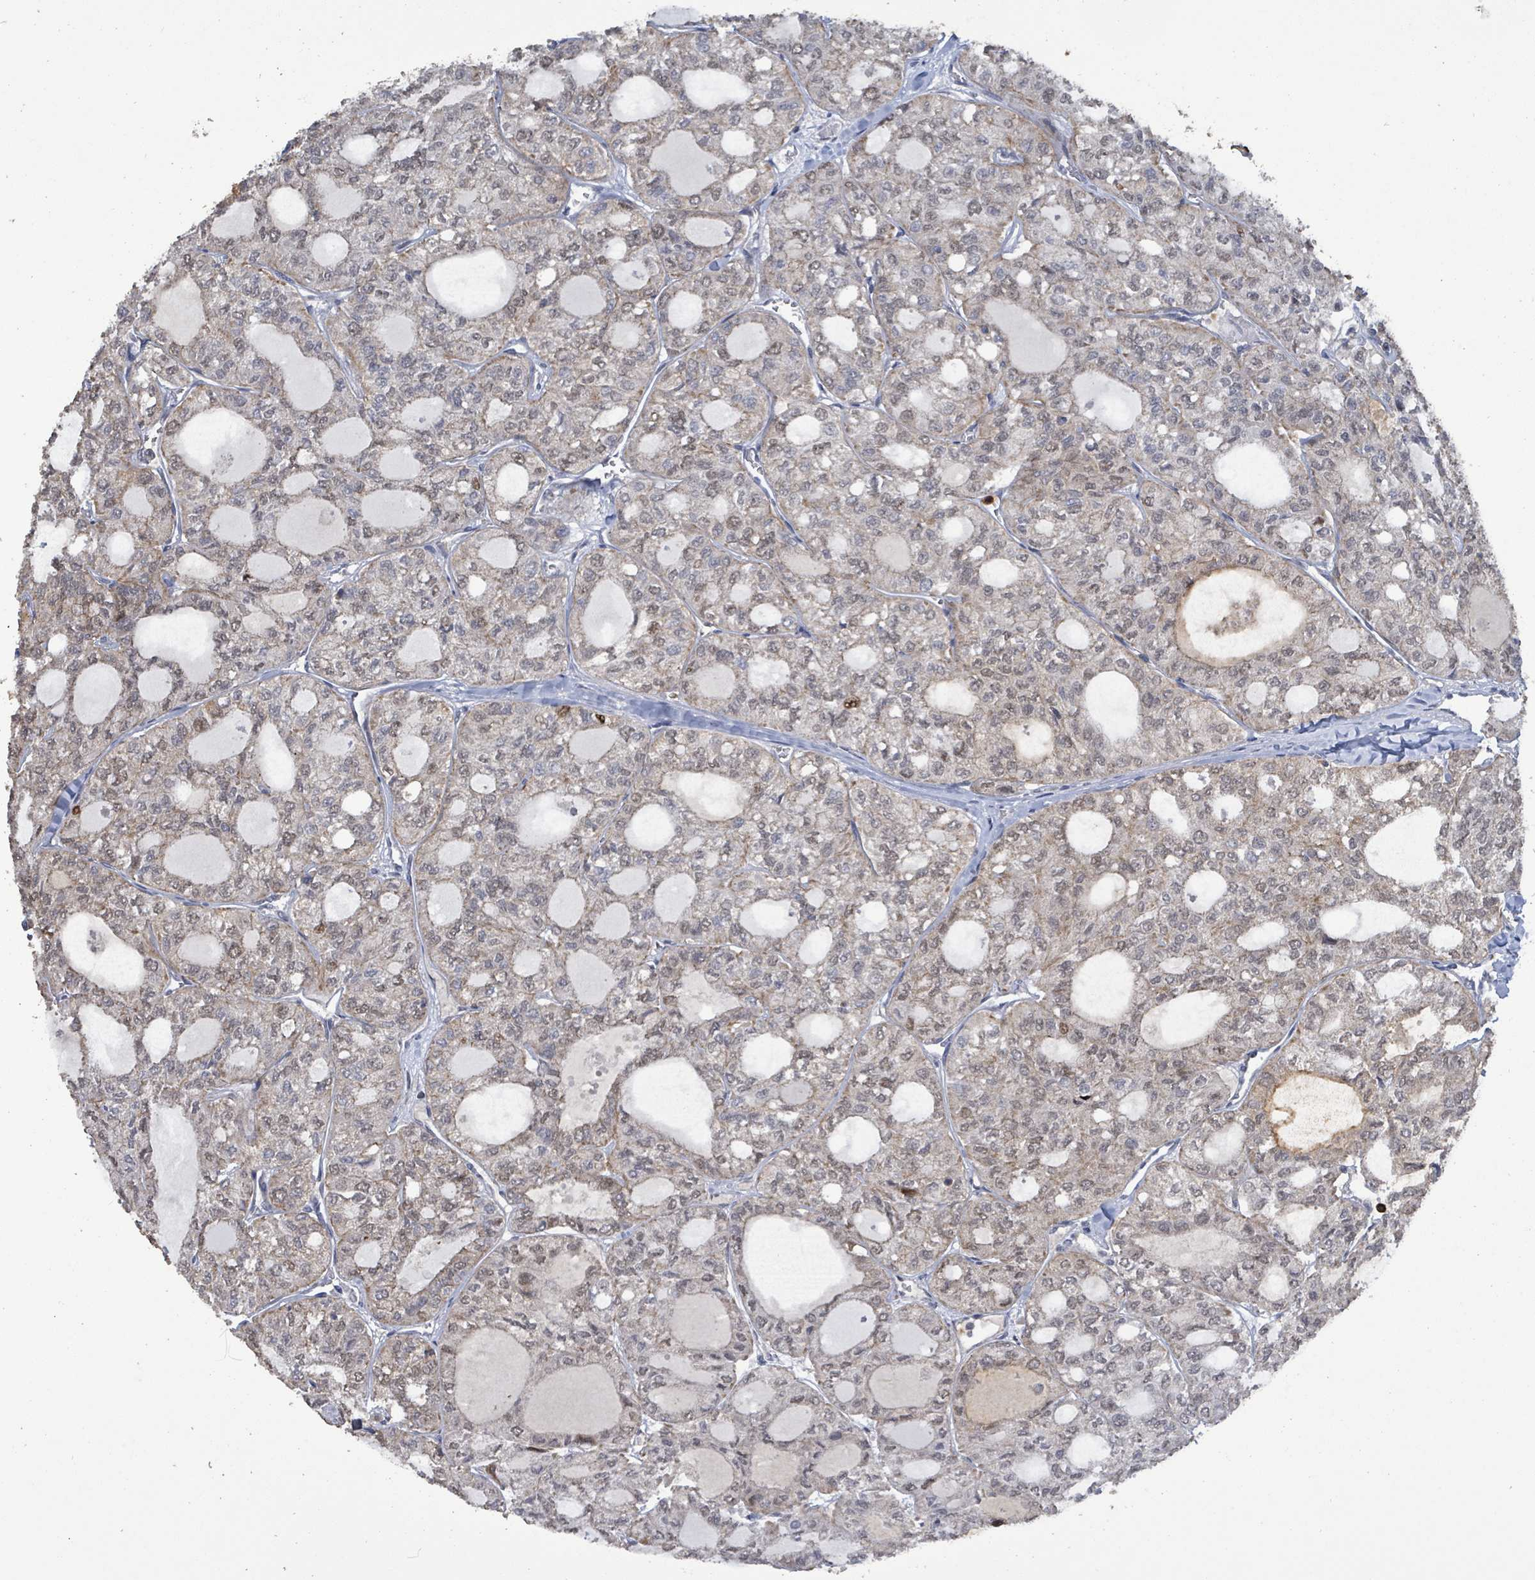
{"staining": {"intensity": "weak", "quantity": "<25%", "location": "nuclear"}, "tissue": "thyroid cancer", "cell_type": "Tumor cells", "image_type": "cancer", "snomed": [{"axis": "morphology", "description": "Follicular adenoma carcinoma, NOS"}, {"axis": "topography", "description": "Thyroid gland"}], "caption": "The photomicrograph reveals no significant positivity in tumor cells of thyroid follicular adenoma carcinoma.", "gene": "COQ6", "patient": {"sex": "male", "age": 75}}